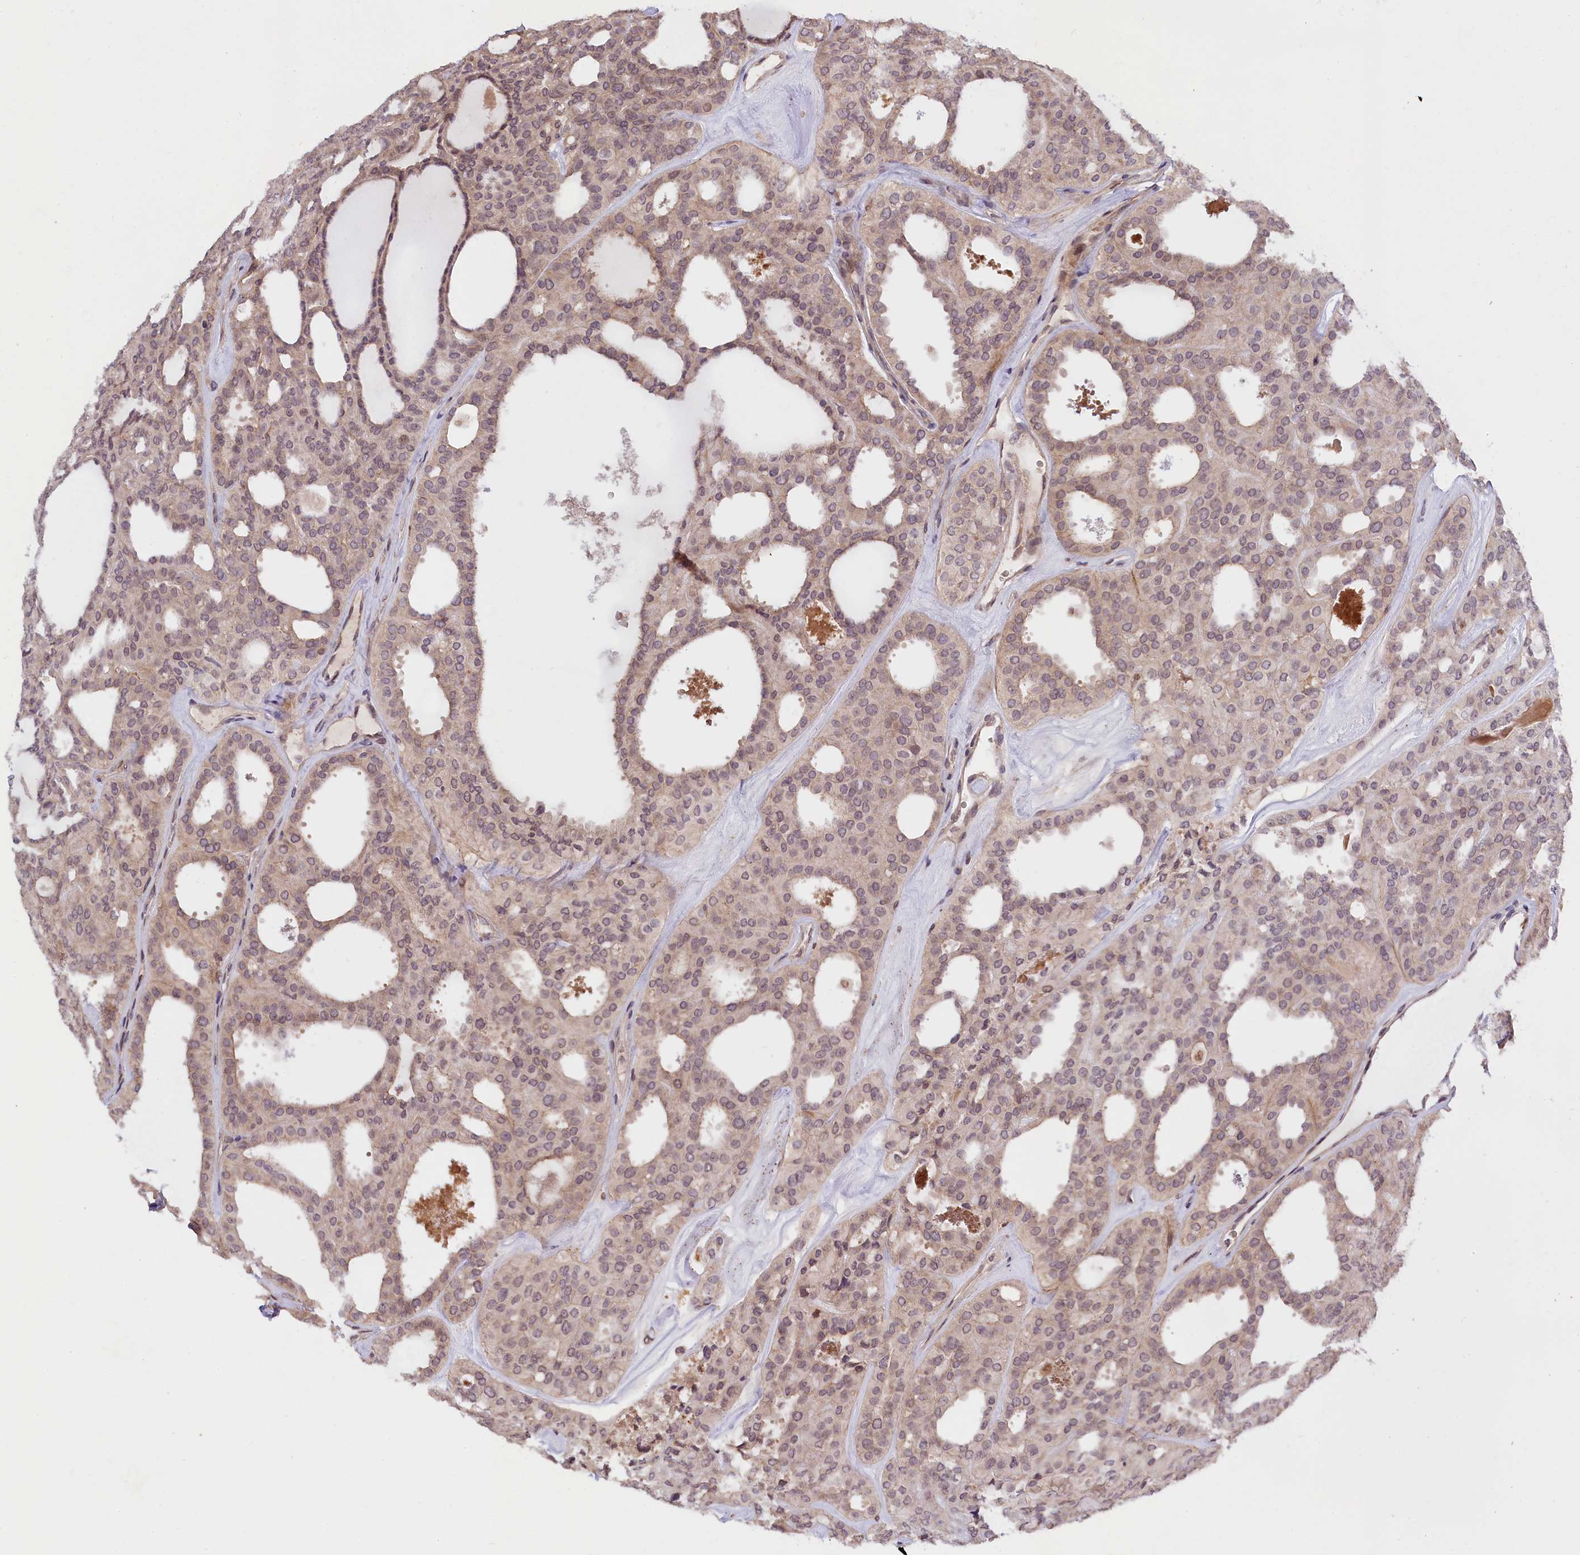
{"staining": {"intensity": "weak", "quantity": "25%-75%", "location": "nuclear"}, "tissue": "thyroid cancer", "cell_type": "Tumor cells", "image_type": "cancer", "snomed": [{"axis": "morphology", "description": "Follicular adenoma carcinoma, NOS"}, {"axis": "topography", "description": "Thyroid gland"}], "caption": "Weak nuclear expression for a protein is appreciated in approximately 25%-75% of tumor cells of follicular adenoma carcinoma (thyroid) using immunohistochemistry.", "gene": "ZNF480", "patient": {"sex": "male", "age": 75}}